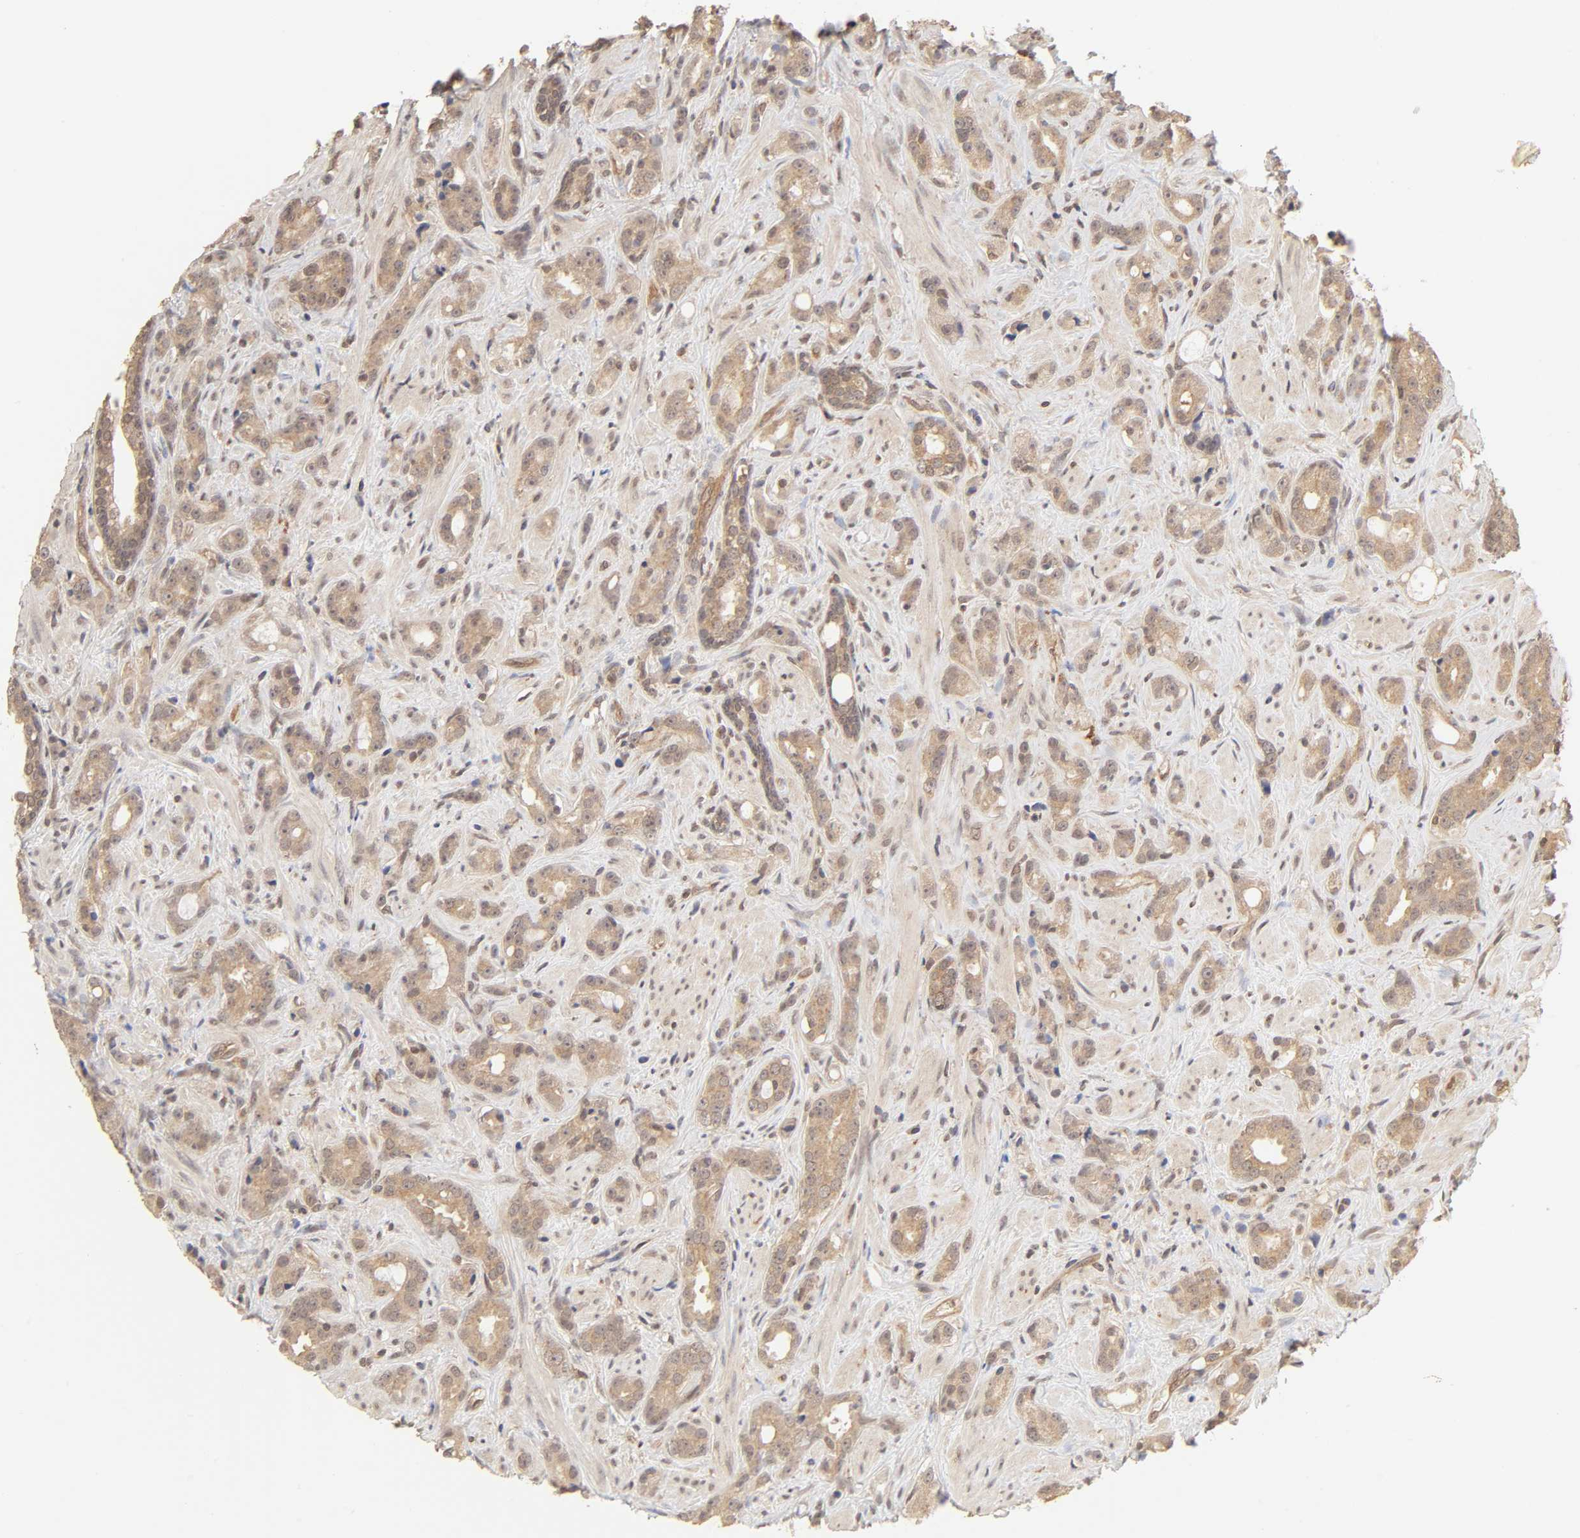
{"staining": {"intensity": "moderate", "quantity": ">75%", "location": "cytoplasmic/membranous"}, "tissue": "prostate cancer", "cell_type": "Tumor cells", "image_type": "cancer", "snomed": [{"axis": "morphology", "description": "Adenocarcinoma, Low grade"}, {"axis": "topography", "description": "Prostate"}], "caption": "A histopathology image of human prostate cancer (low-grade adenocarcinoma) stained for a protein displays moderate cytoplasmic/membranous brown staining in tumor cells.", "gene": "MAPK1", "patient": {"sex": "male", "age": 57}}